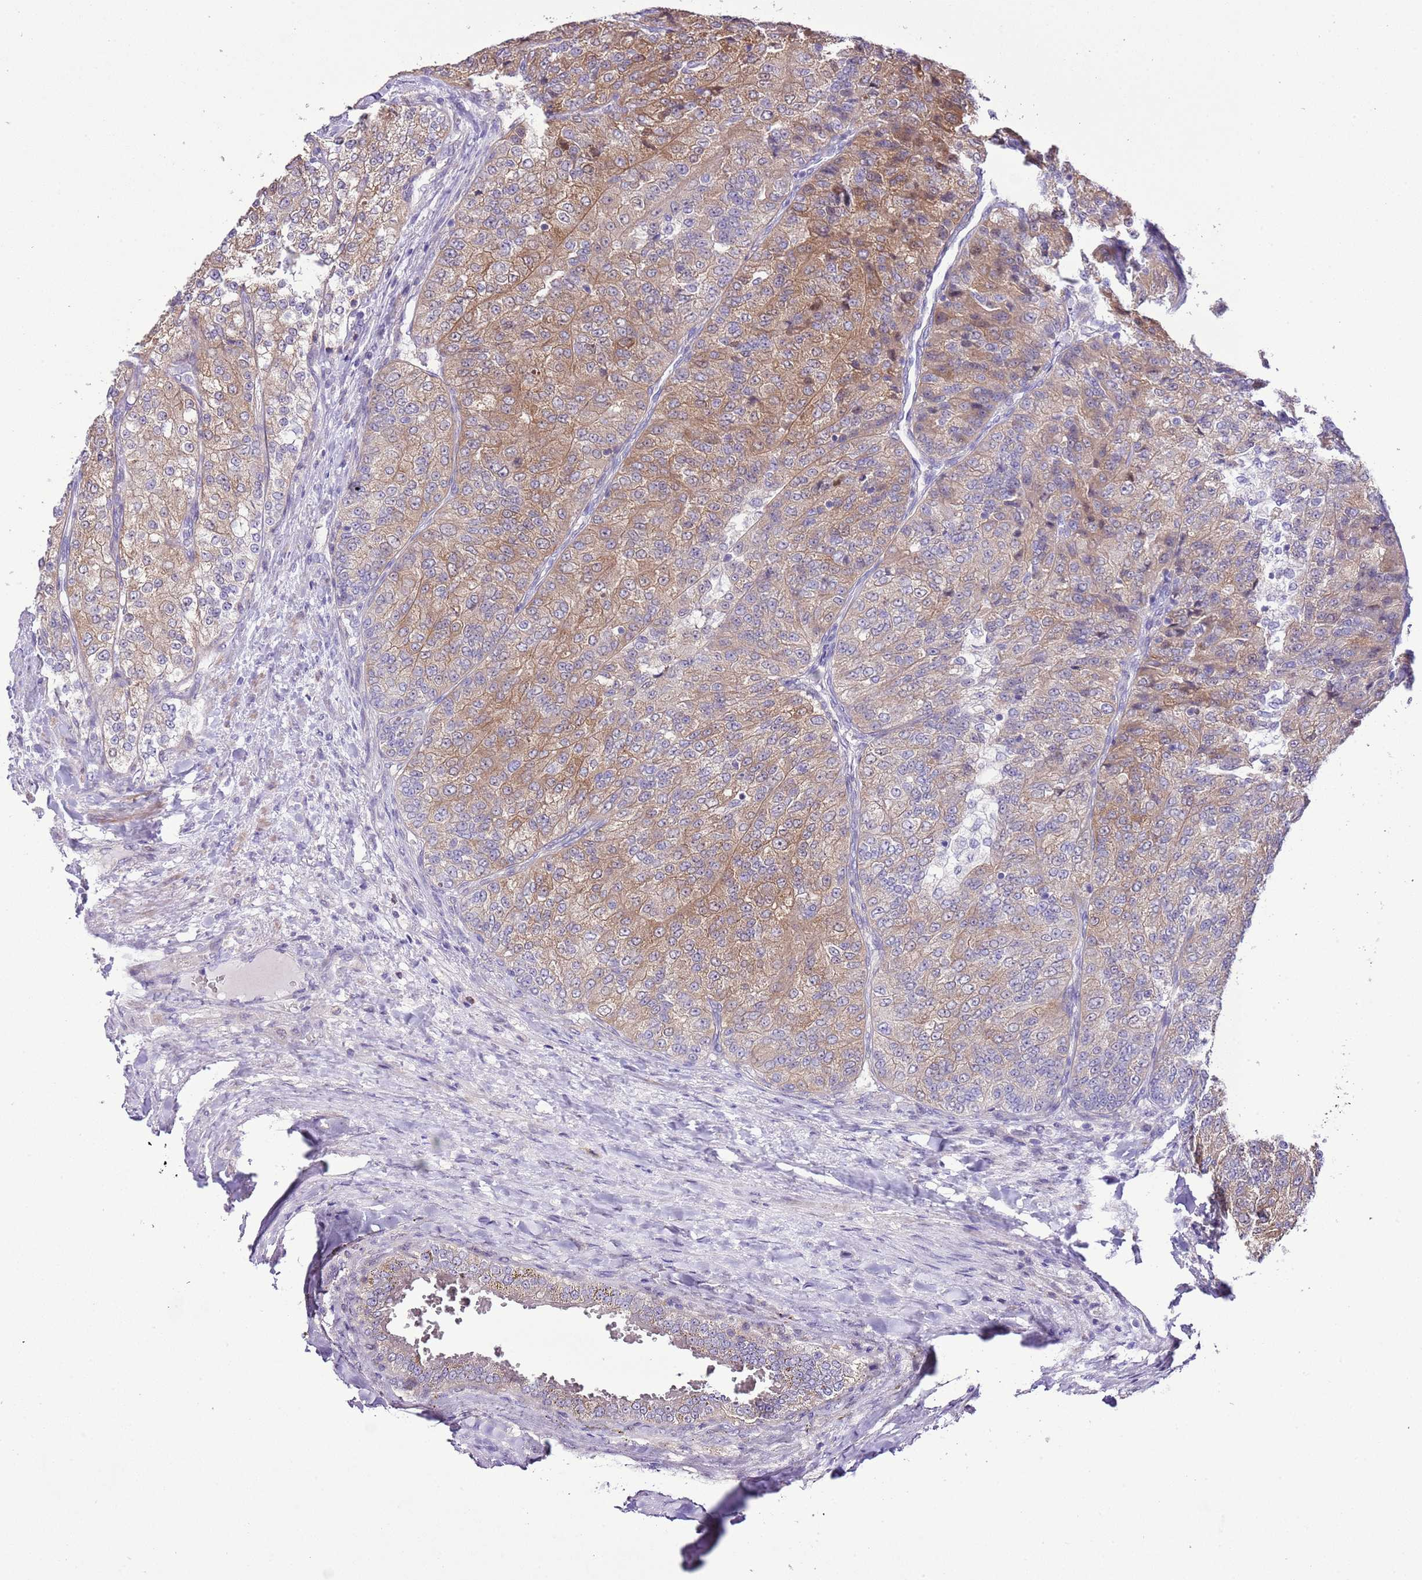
{"staining": {"intensity": "moderate", "quantity": ">75%", "location": "cytoplasmic/membranous"}, "tissue": "renal cancer", "cell_type": "Tumor cells", "image_type": "cancer", "snomed": [{"axis": "morphology", "description": "Adenocarcinoma, NOS"}, {"axis": "topography", "description": "Kidney"}], "caption": "The immunohistochemical stain highlights moderate cytoplasmic/membranous positivity in tumor cells of renal cancer (adenocarcinoma) tissue. The protein of interest is stained brown, and the nuclei are stained in blue (DAB IHC with brightfield microscopy, high magnification).", "gene": "PRR32", "patient": {"sex": "female", "age": 63}}